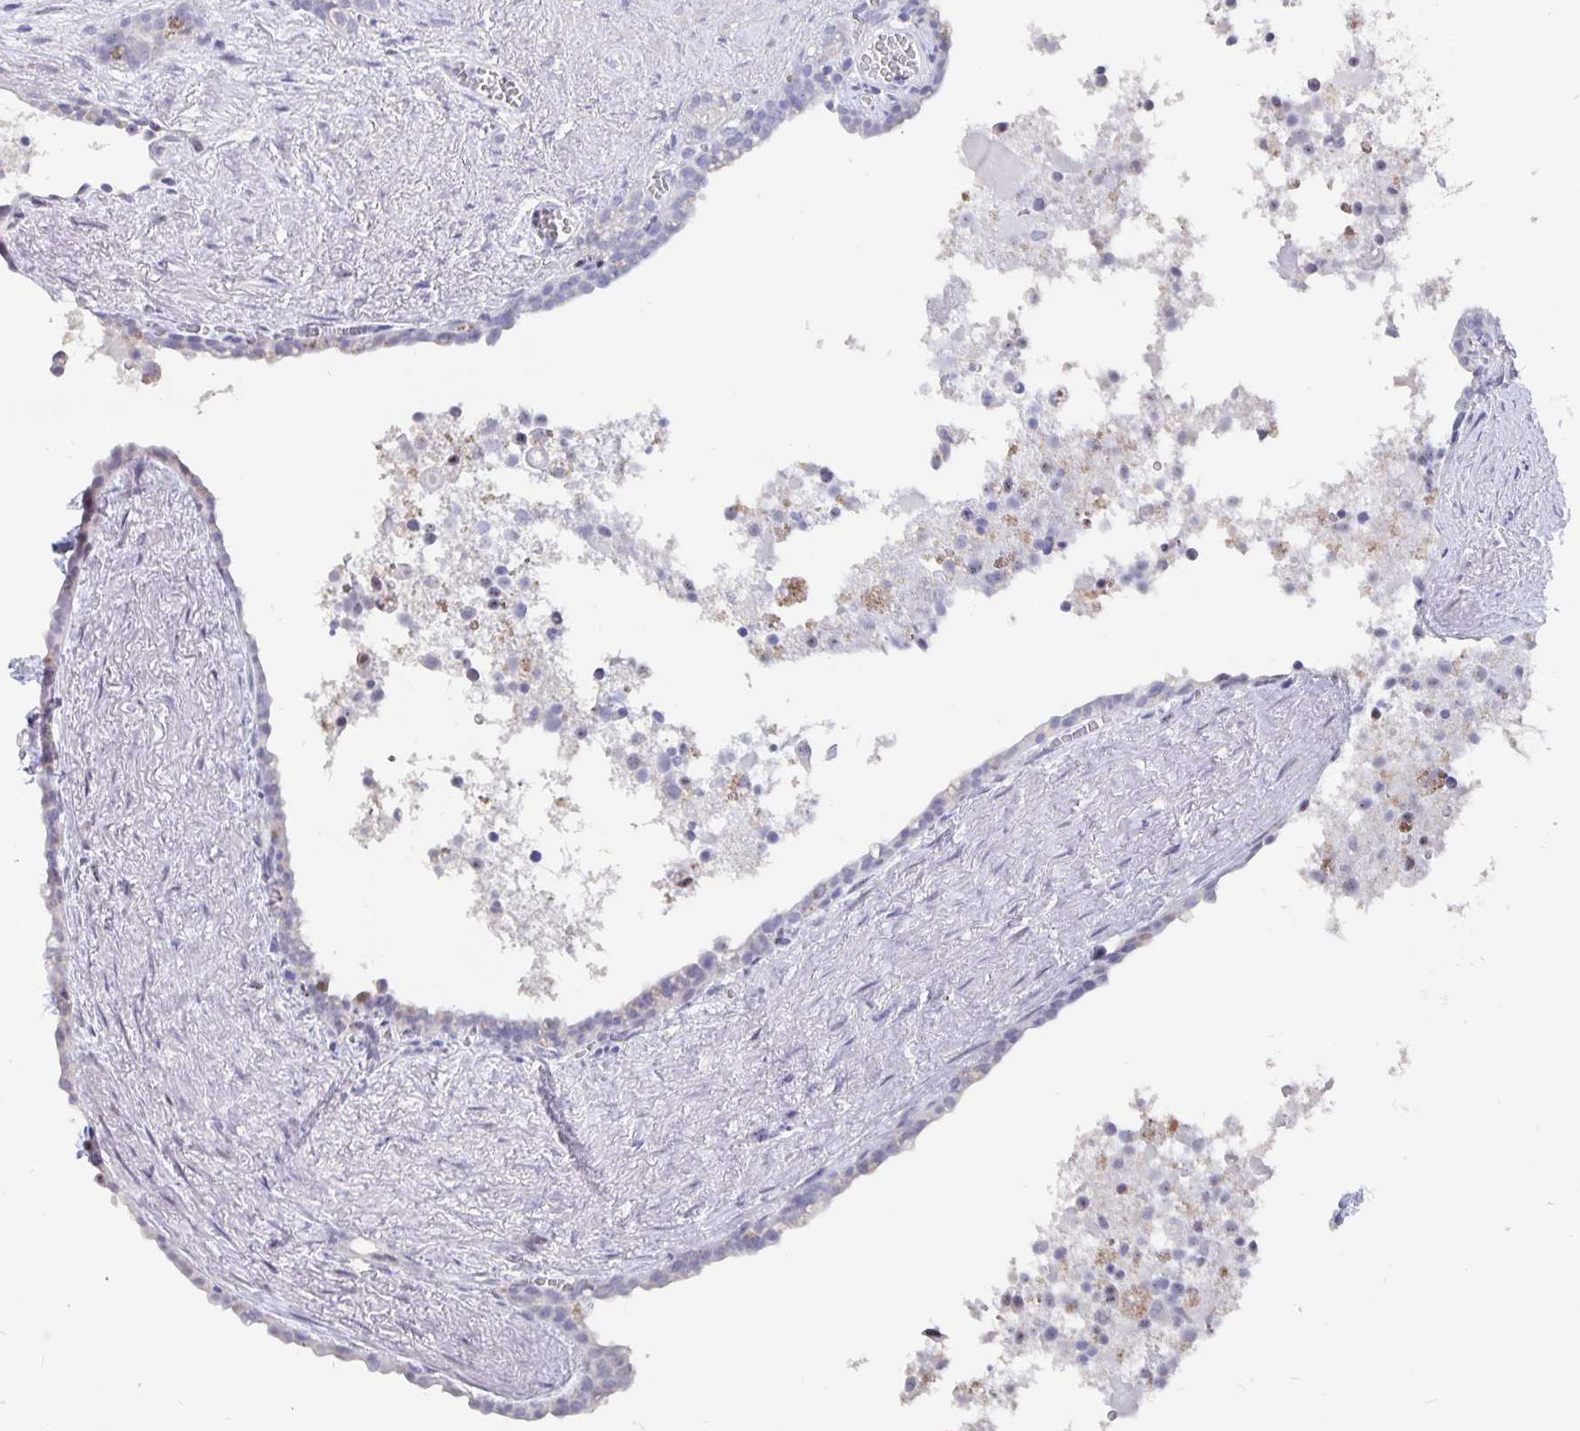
{"staining": {"intensity": "negative", "quantity": "none", "location": "none"}, "tissue": "seminal vesicle", "cell_type": "Glandular cells", "image_type": "normal", "snomed": [{"axis": "morphology", "description": "Normal tissue, NOS"}, {"axis": "topography", "description": "Seminal veicle"}], "caption": "High magnification brightfield microscopy of unremarkable seminal vesicle stained with DAB (brown) and counterstained with hematoxylin (blue): glandular cells show no significant positivity. (DAB IHC visualized using brightfield microscopy, high magnification).", "gene": "SMOC1", "patient": {"sex": "male", "age": 76}}